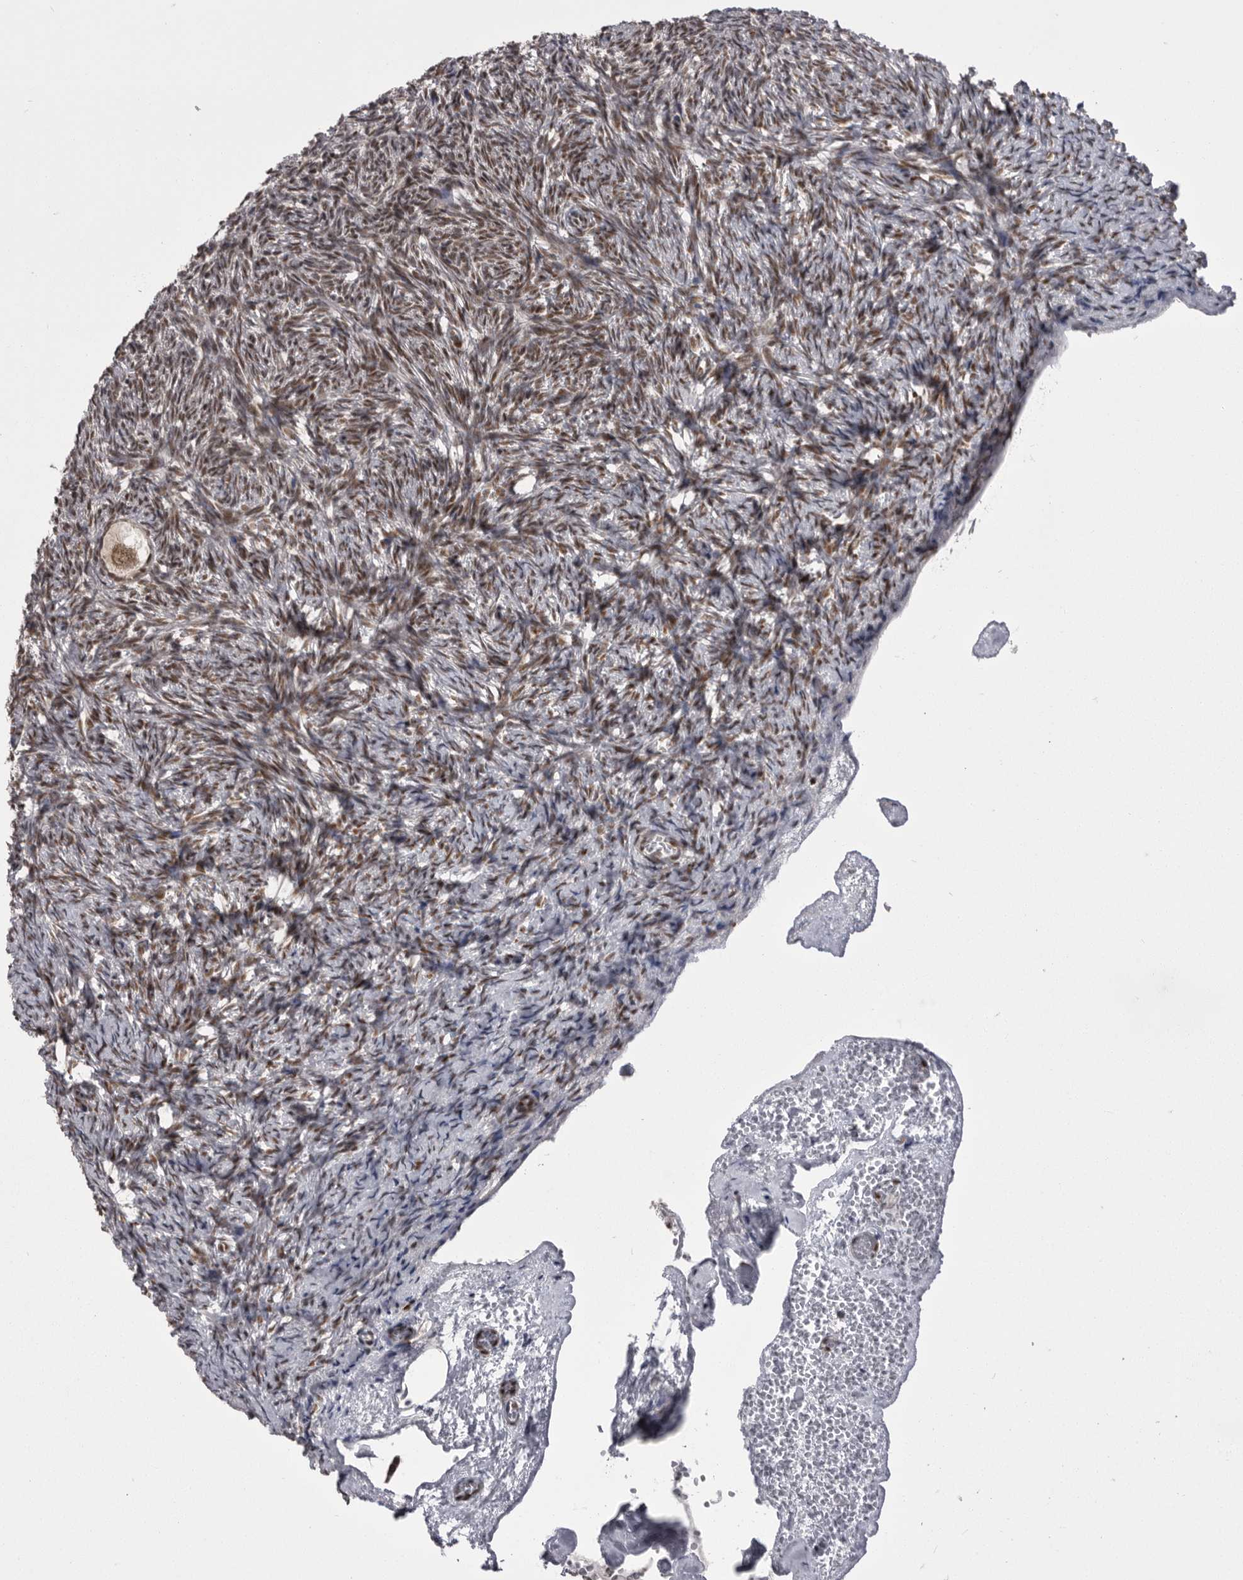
{"staining": {"intensity": "weak", "quantity": ">75%", "location": "nuclear"}, "tissue": "ovary", "cell_type": "Follicle cells", "image_type": "normal", "snomed": [{"axis": "morphology", "description": "Normal tissue, NOS"}, {"axis": "topography", "description": "Ovary"}], "caption": "Protein staining of unremarkable ovary demonstrates weak nuclear staining in approximately >75% of follicle cells.", "gene": "MEPCE", "patient": {"sex": "female", "age": 34}}